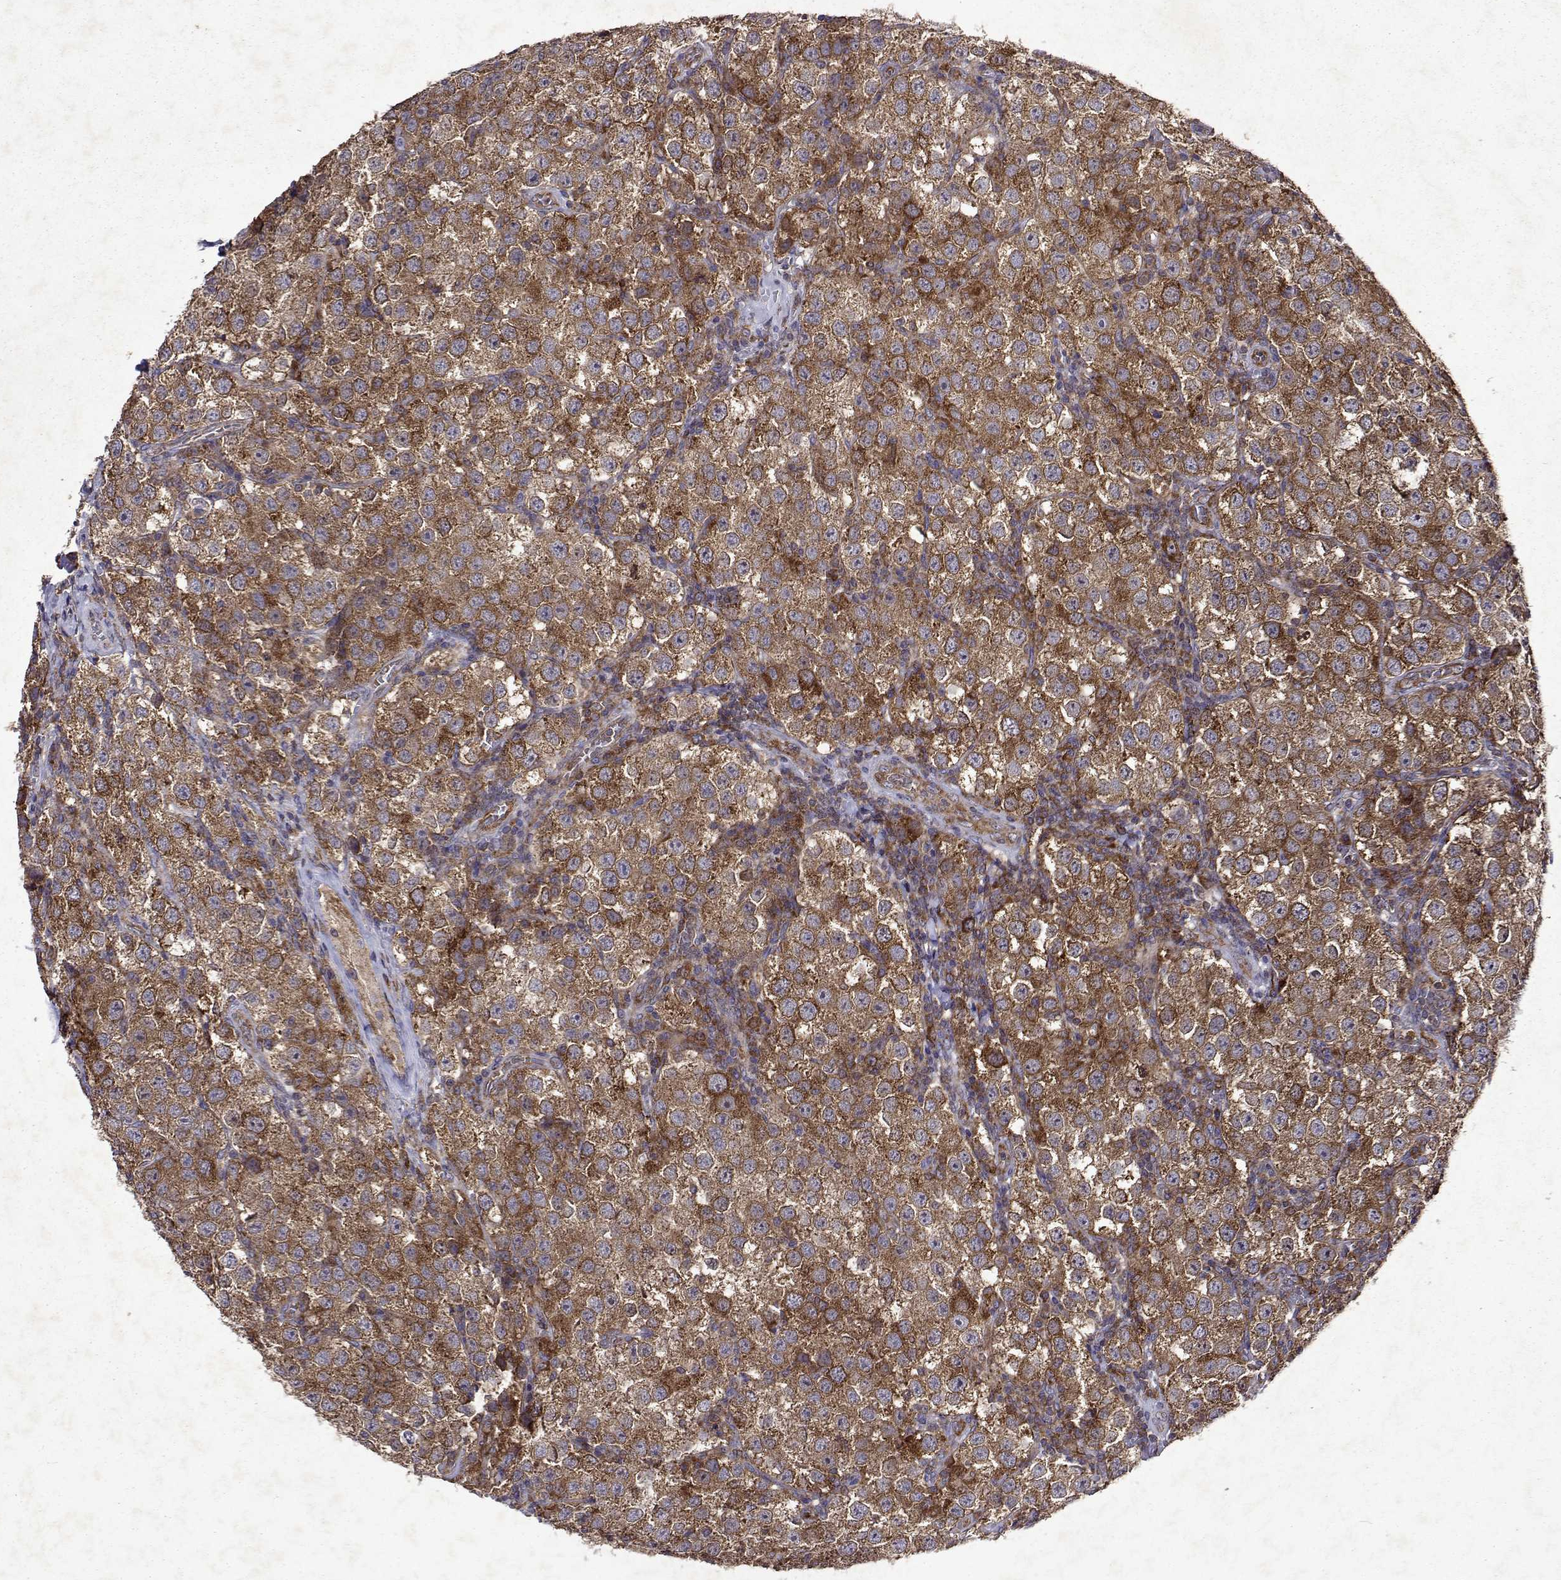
{"staining": {"intensity": "moderate", "quantity": ">75%", "location": "cytoplasmic/membranous"}, "tissue": "testis cancer", "cell_type": "Tumor cells", "image_type": "cancer", "snomed": [{"axis": "morphology", "description": "Seminoma, NOS"}, {"axis": "topography", "description": "Testis"}], "caption": "Moderate cytoplasmic/membranous protein staining is seen in about >75% of tumor cells in testis cancer.", "gene": "TARBP2", "patient": {"sex": "male", "age": 37}}